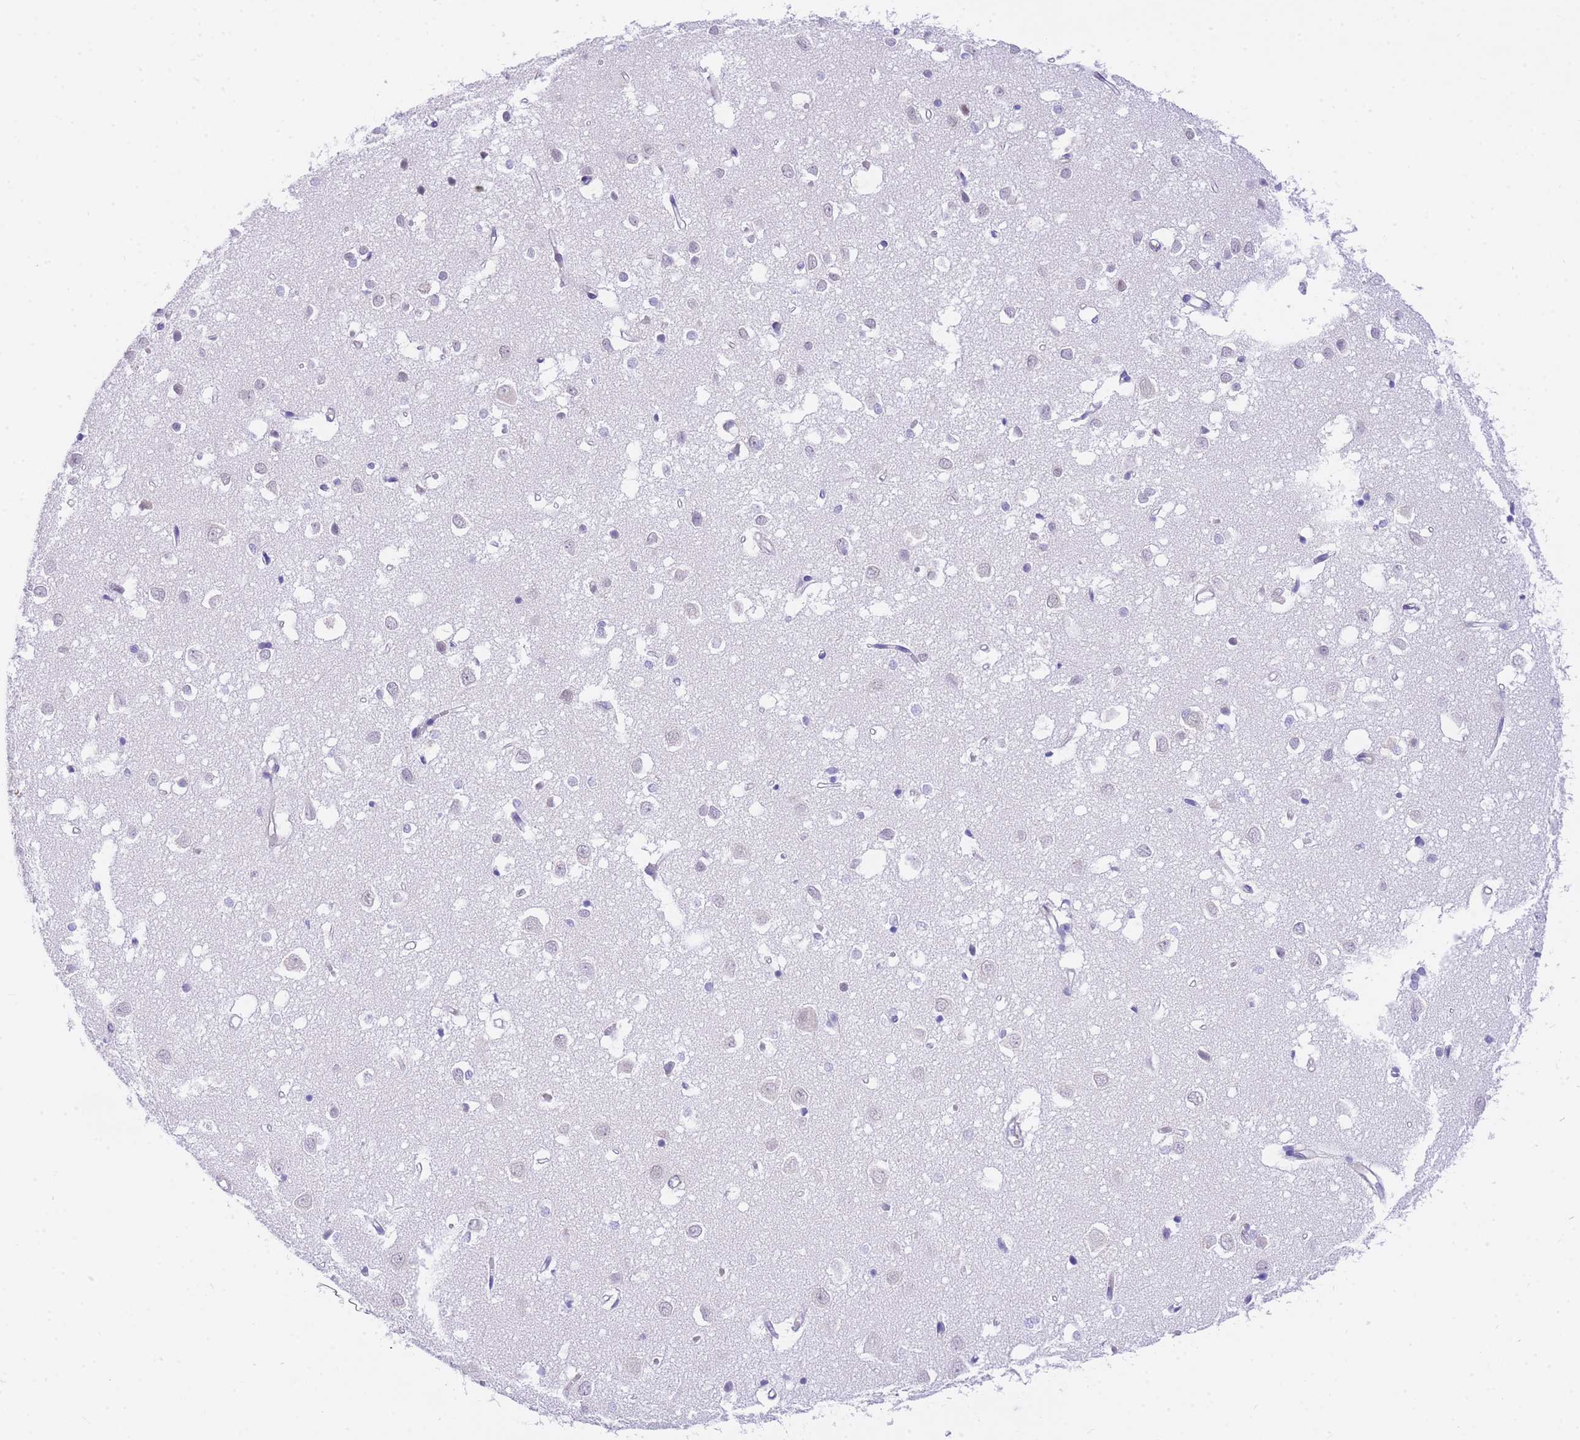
{"staining": {"intensity": "negative", "quantity": "none", "location": "none"}, "tissue": "cerebral cortex", "cell_type": "Endothelial cells", "image_type": "normal", "snomed": [{"axis": "morphology", "description": "Normal tissue, NOS"}, {"axis": "topography", "description": "Cerebral cortex"}], "caption": "IHC photomicrograph of unremarkable cerebral cortex: human cerebral cortex stained with DAB (3,3'-diaminobenzidine) exhibits no significant protein positivity in endothelial cells. Brightfield microscopy of IHC stained with DAB (brown) and hematoxylin (blue), captured at high magnification.", "gene": "SRSF12", "patient": {"sex": "female", "age": 64}}